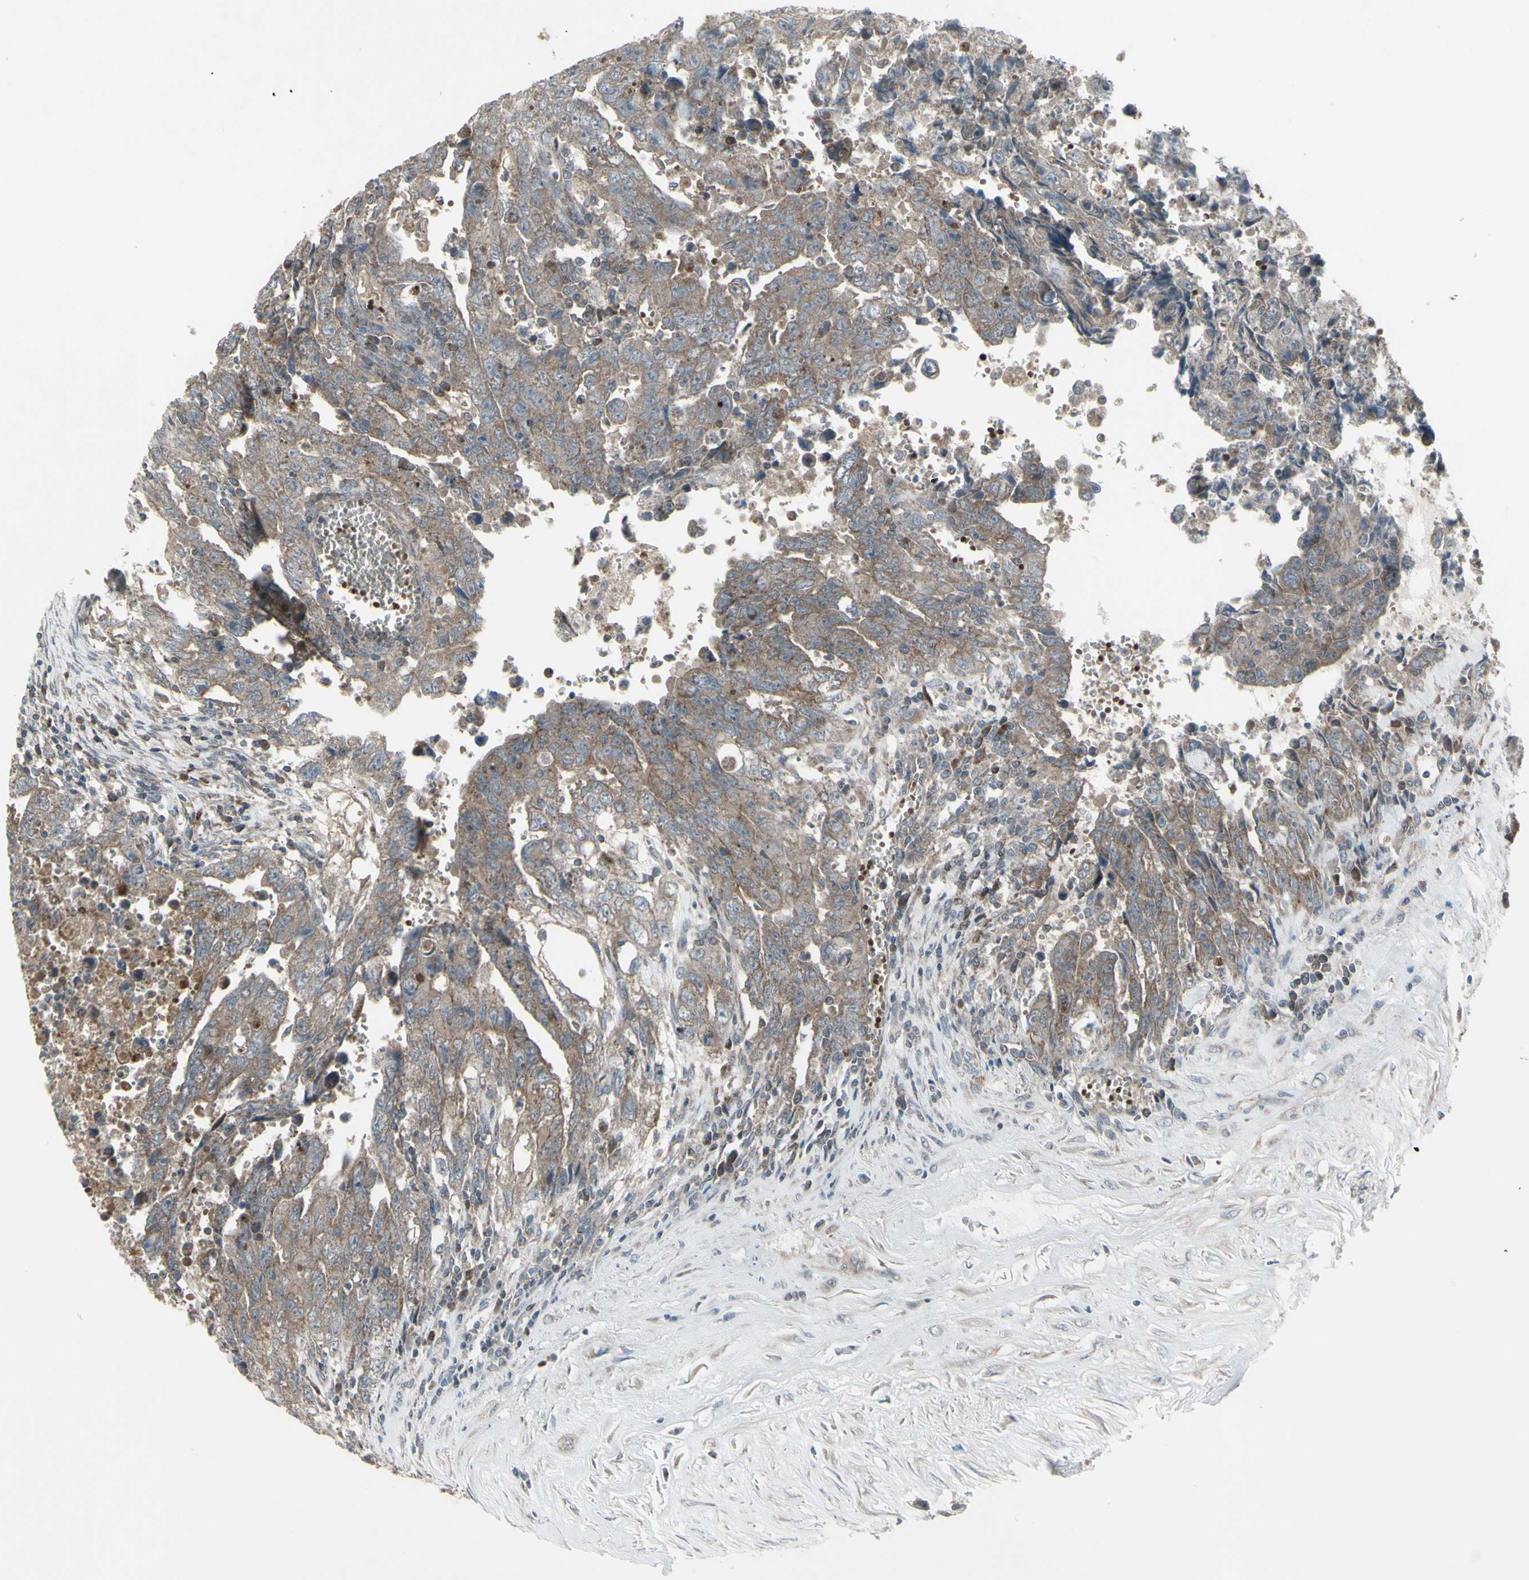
{"staining": {"intensity": "weak", "quantity": ">75%", "location": "cytoplasmic/membranous"}, "tissue": "testis cancer", "cell_type": "Tumor cells", "image_type": "cancer", "snomed": [{"axis": "morphology", "description": "Carcinoma, Embryonal, NOS"}, {"axis": "topography", "description": "Testis"}], "caption": "Human embryonal carcinoma (testis) stained with a protein marker demonstrates weak staining in tumor cells.", "gene": "SHC1", "patient": {"sex": "male", "age": 28}}